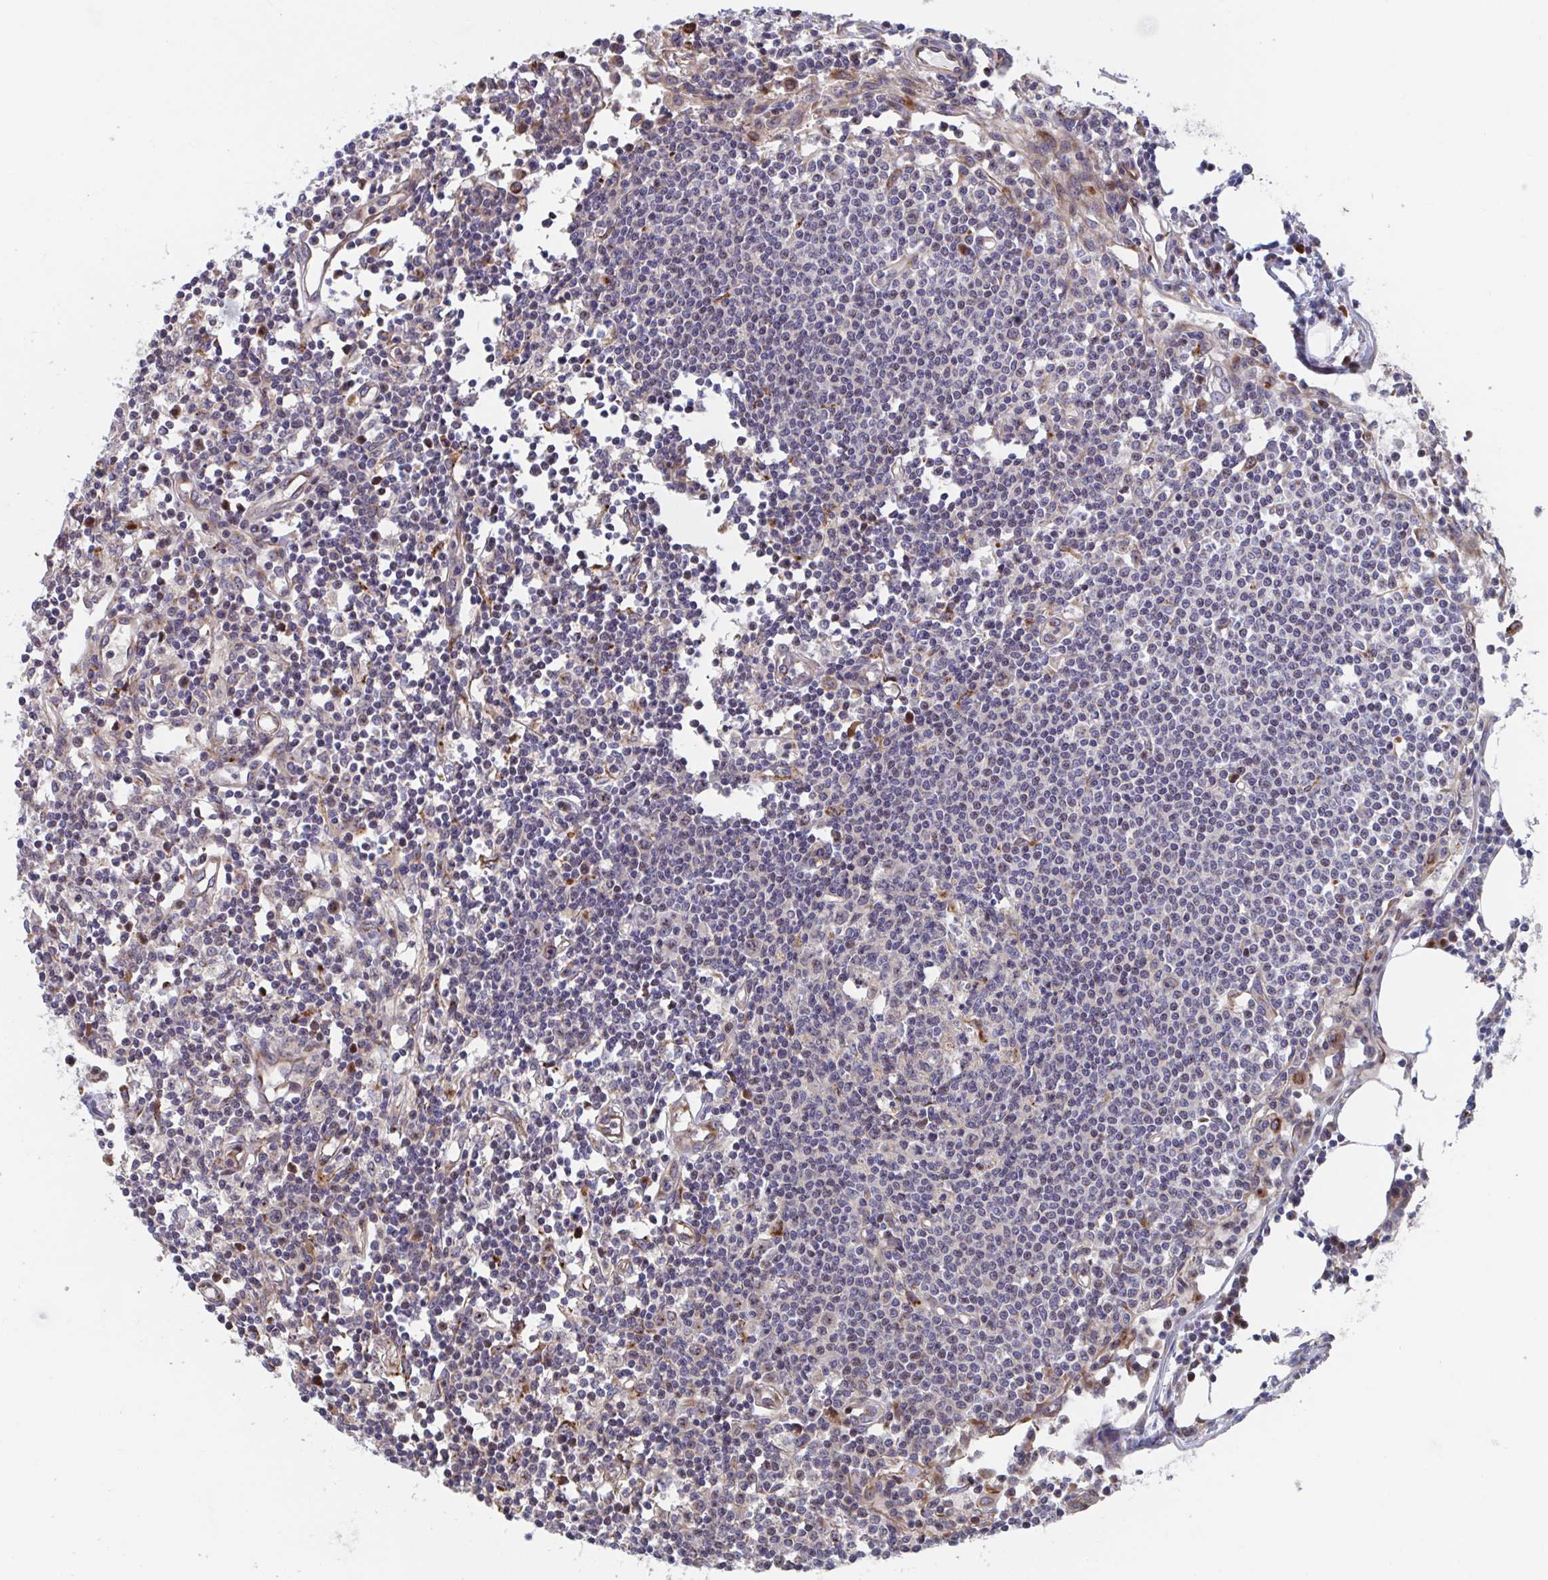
{"staining": {"intensity": "moderate", "quantity": "<25%", "location": "cytoplasmic/membranous"}, "tissue": "lymph node", "cell_type": "Germinal center cells", "image_type": "normal", "snomed": [{"axis": "morphology", "description": "Normal tissue, NOS"}, {"axis": "topography", "description": "Lymph node"}], "caption": "Immunohistochemical staining of benign lymph node displays <25% levels of moderate cytoplasmic/membranous protein positivity in about <25% of germinal center cells.", "gene": "FJX1", "patient": {"sex": "female", "age": 78}}